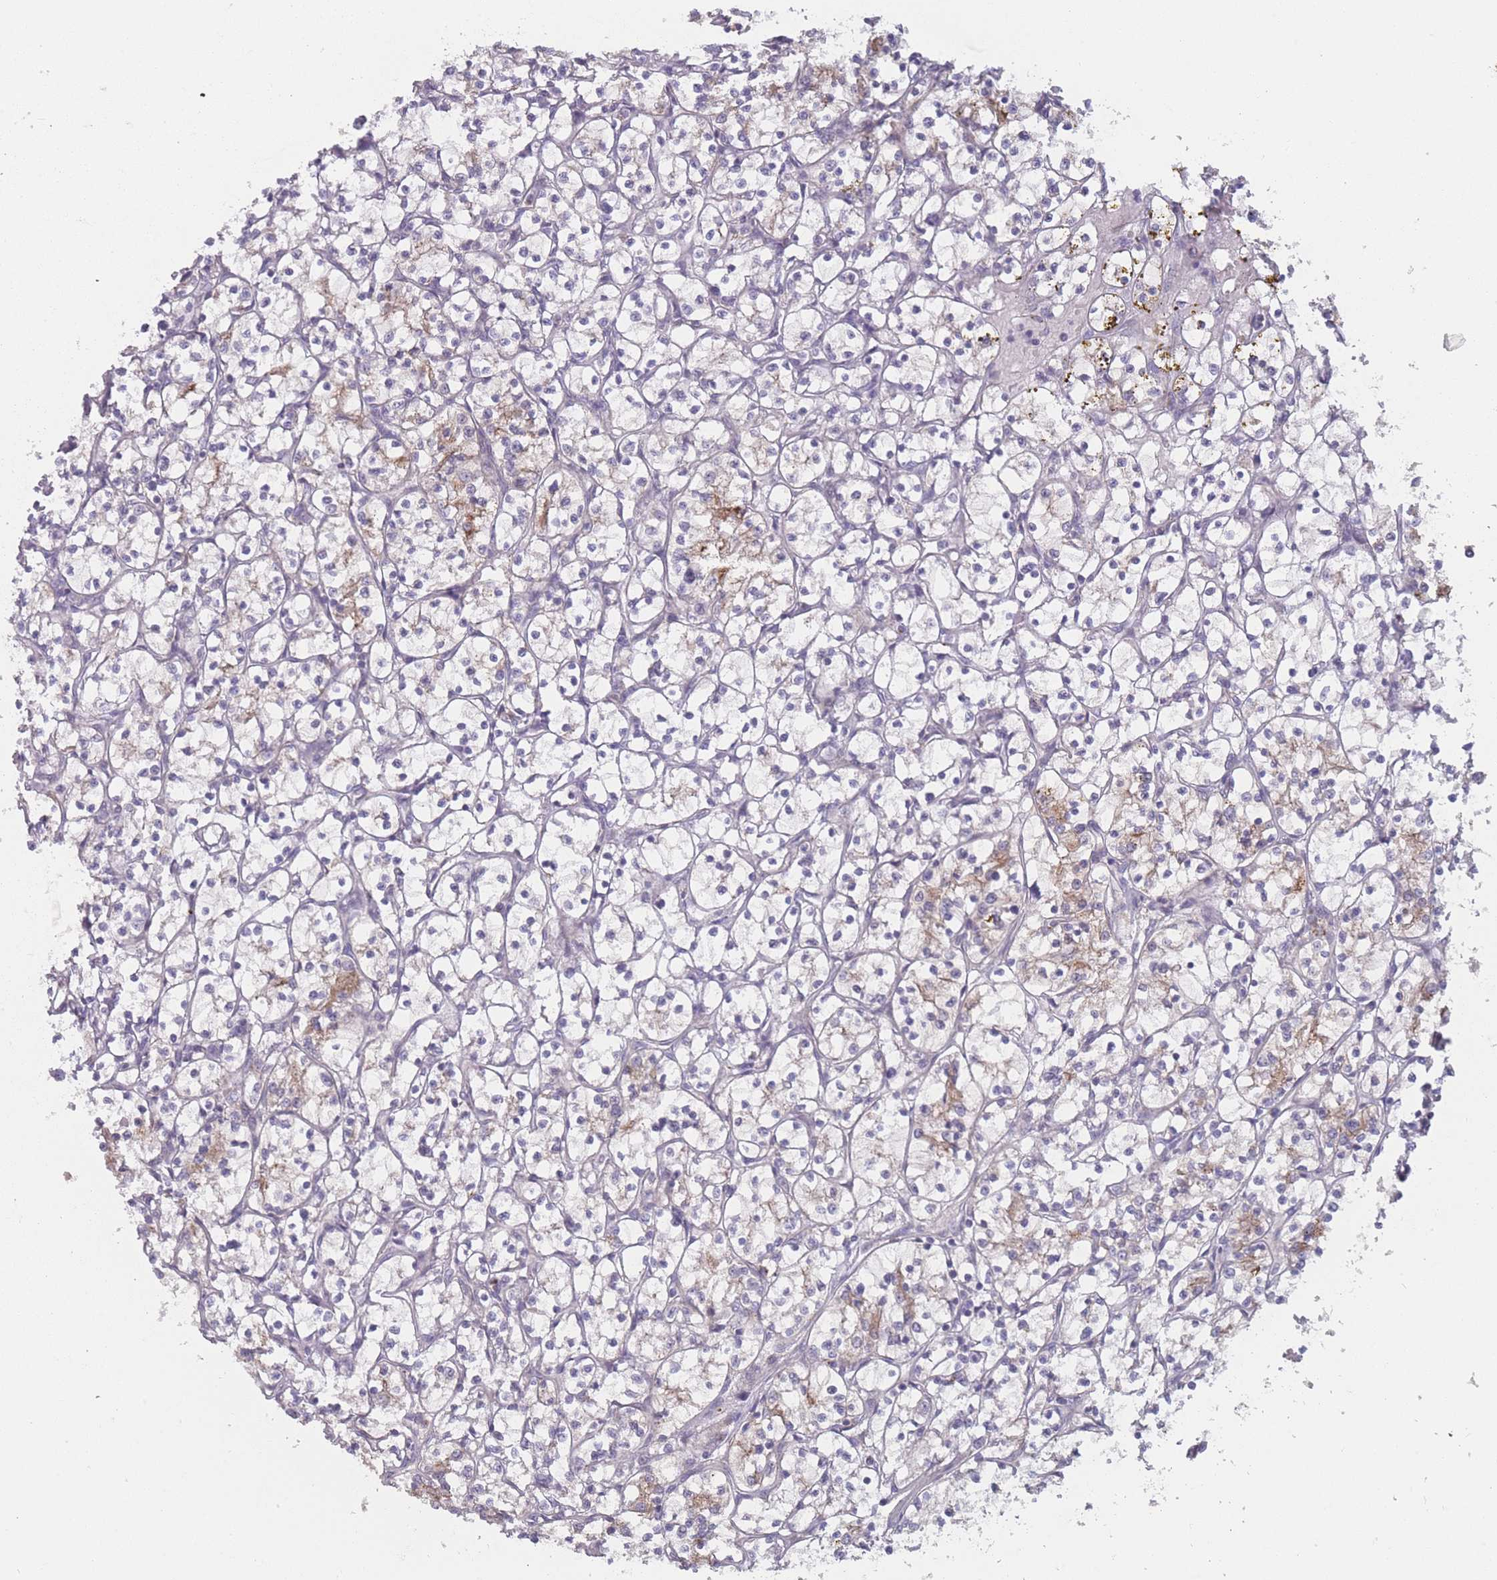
{"staining": {"intensity": "weak", "quantity": "<25%", "location": "cytoplasmic/membranous"}, "tissue": "renal cancer", "cell_type": "Tumor cells", "image_type": "cancer", "snomed": [{"axis": "morphology", "description": "Adenocarcinoma, NOS"}, {"axis": "topography", "description": "Kidney"}], "caption": "DAB (3,3'-diaminobenzidine) immunohistochemical staining of human renal adenocarcinoma displays no significant expression in tumor cells.", "gene": "TMEM232", "patient": {"sex": "female", "age": 69}}